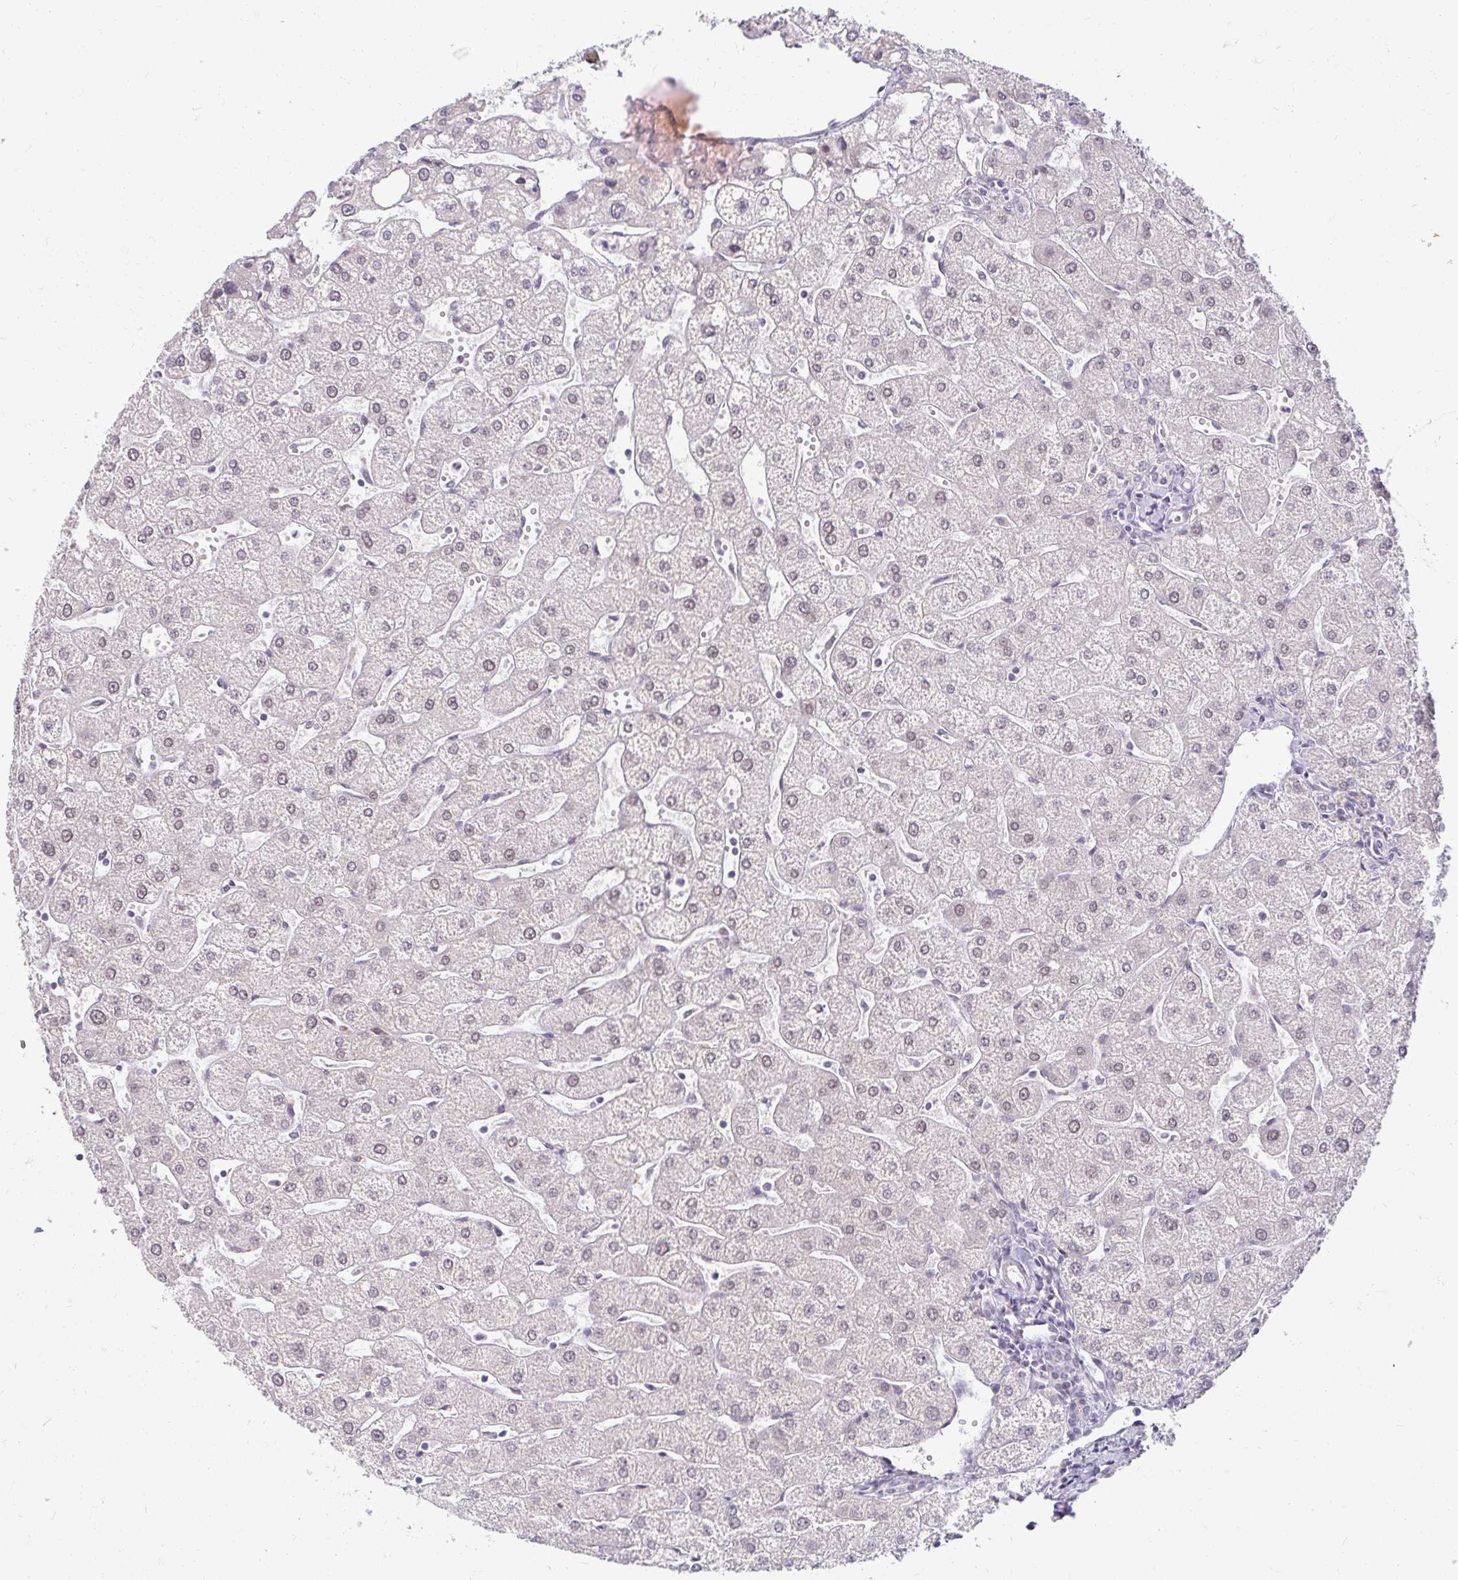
{"staining": {"intensity": "negative", "quantity": "none", "location": "none"}, "tissue": "liver", "cell_type": "Cholangiocytes", "image_type": "normal", "snomed": [{"axis": "morphology", "description": "Normal tissue, NOS"}, {"axis": "topography", "description": "Liver"}], "caption": "This photomicrograph is of normal liver stained with immunohistochemistry (IHC) to label a protein in brown with the nuclei are counter-stained blue. There is no staining in cholangiocytes. The staining was performed using DAB (3,3'-diaminobenzidine) to visualize the protein expression in brown, while the nuclei were stained in blue with hematoxylin (Magnification: 20x).", "gene": "DDN", "patient": {"sex": "male", "age": 67}}